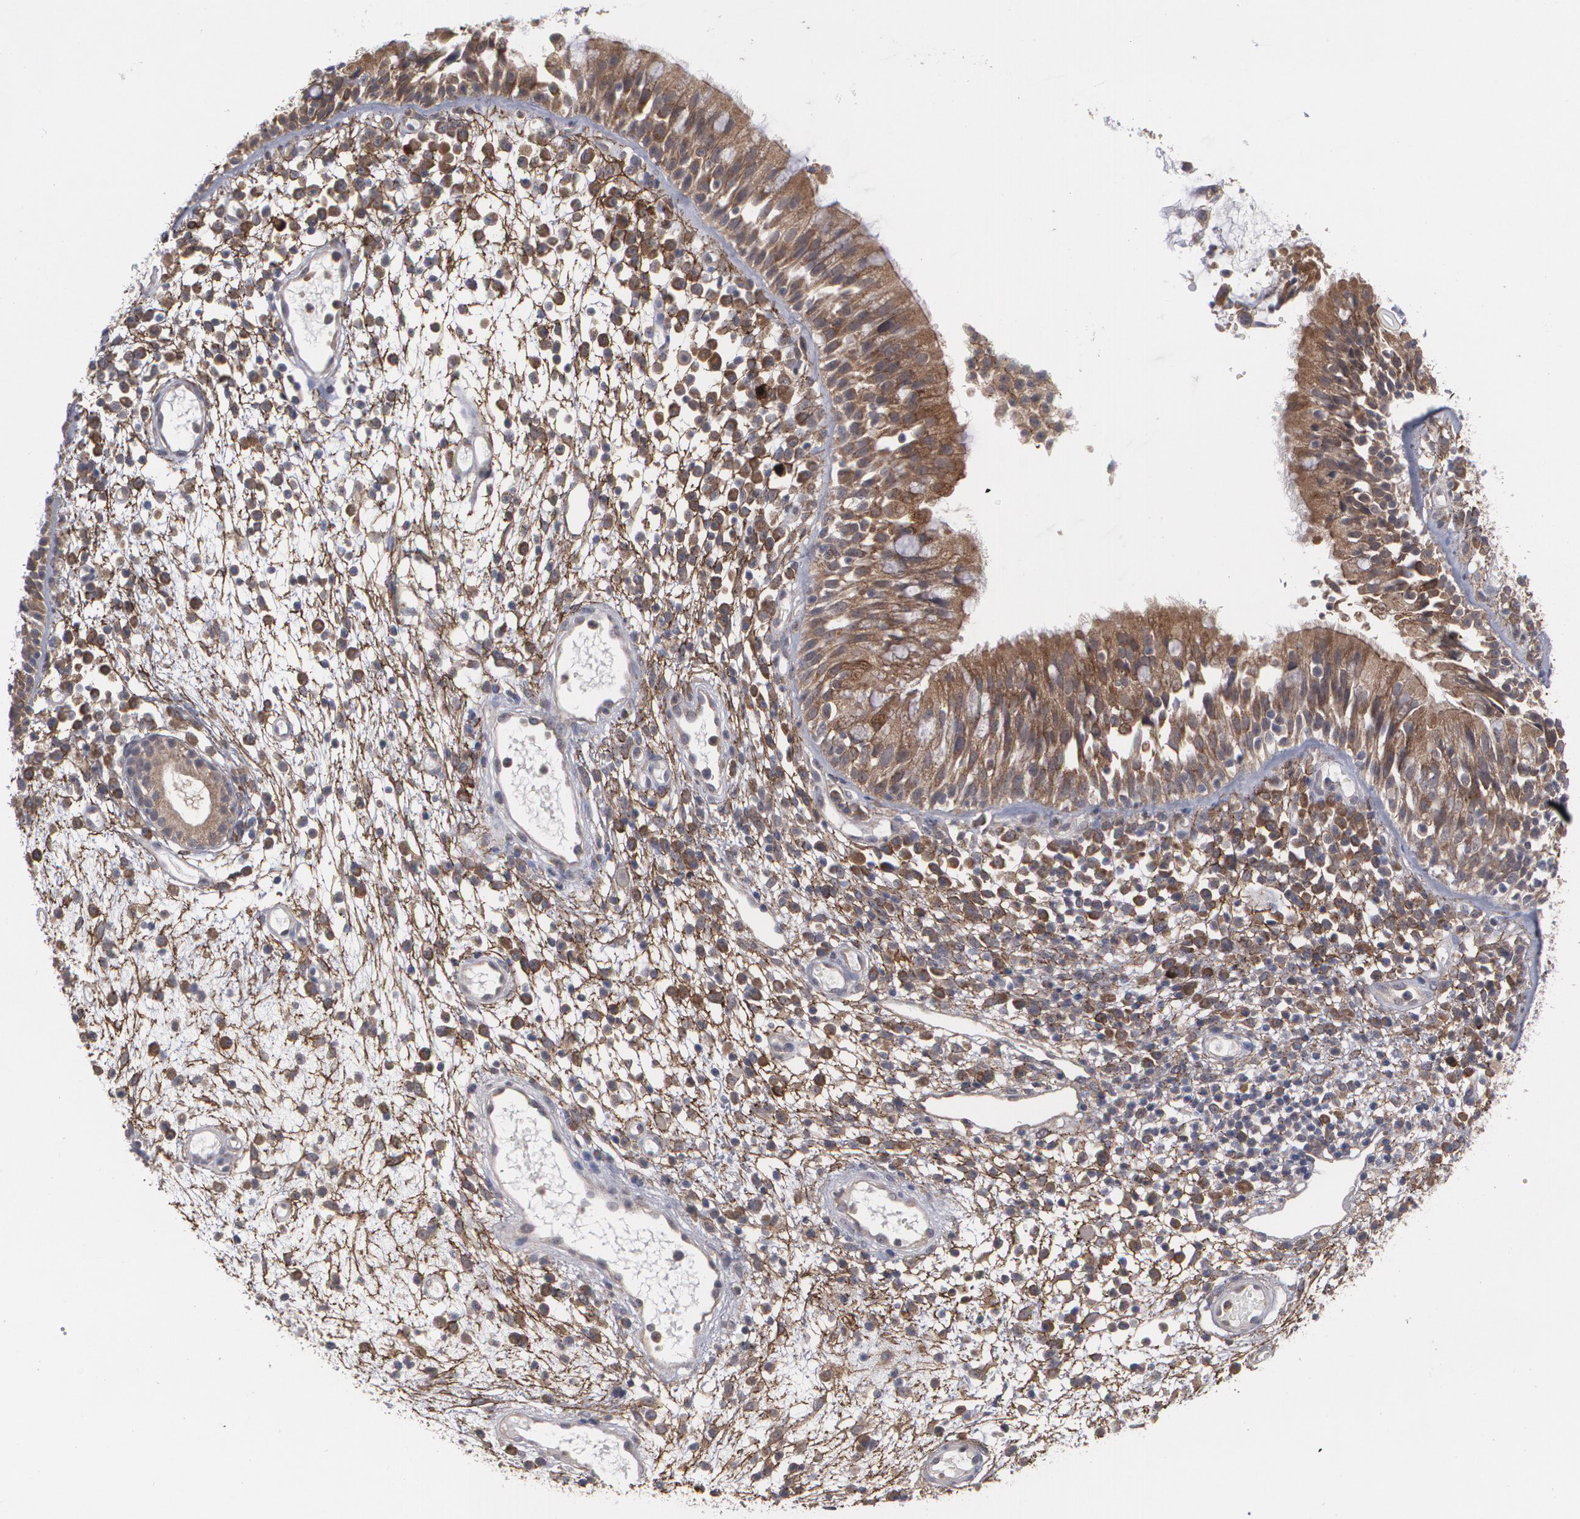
{"staining": {"intensity": "moderate", "quantity": ">75%", "location": "cytoplasmic/membranous"}, "tissue": "nasopharynx", "cell_type": "Respiratory epithelial cells", "image_type": "normal", "snomed": [{"axis": "morphology", "description": "Normal tissue, NOS"}, {"axis": "morphology", "description": "Inflammation, NOS"}, {"axis": "morphology", "description": "Malignant melanoma, Metastatic site"}, {"axis": "topography", "description": "Nasopharynx"}], "caption": "Immunohistochemical staining of normal nasopharynx exhibits >75% levels of moderate cytoplasmic/membranous protein expression in about >75% of respiratory epithelial cells.", "gene": "BMP6", "patient": {"sex": "female", "age": 55}}